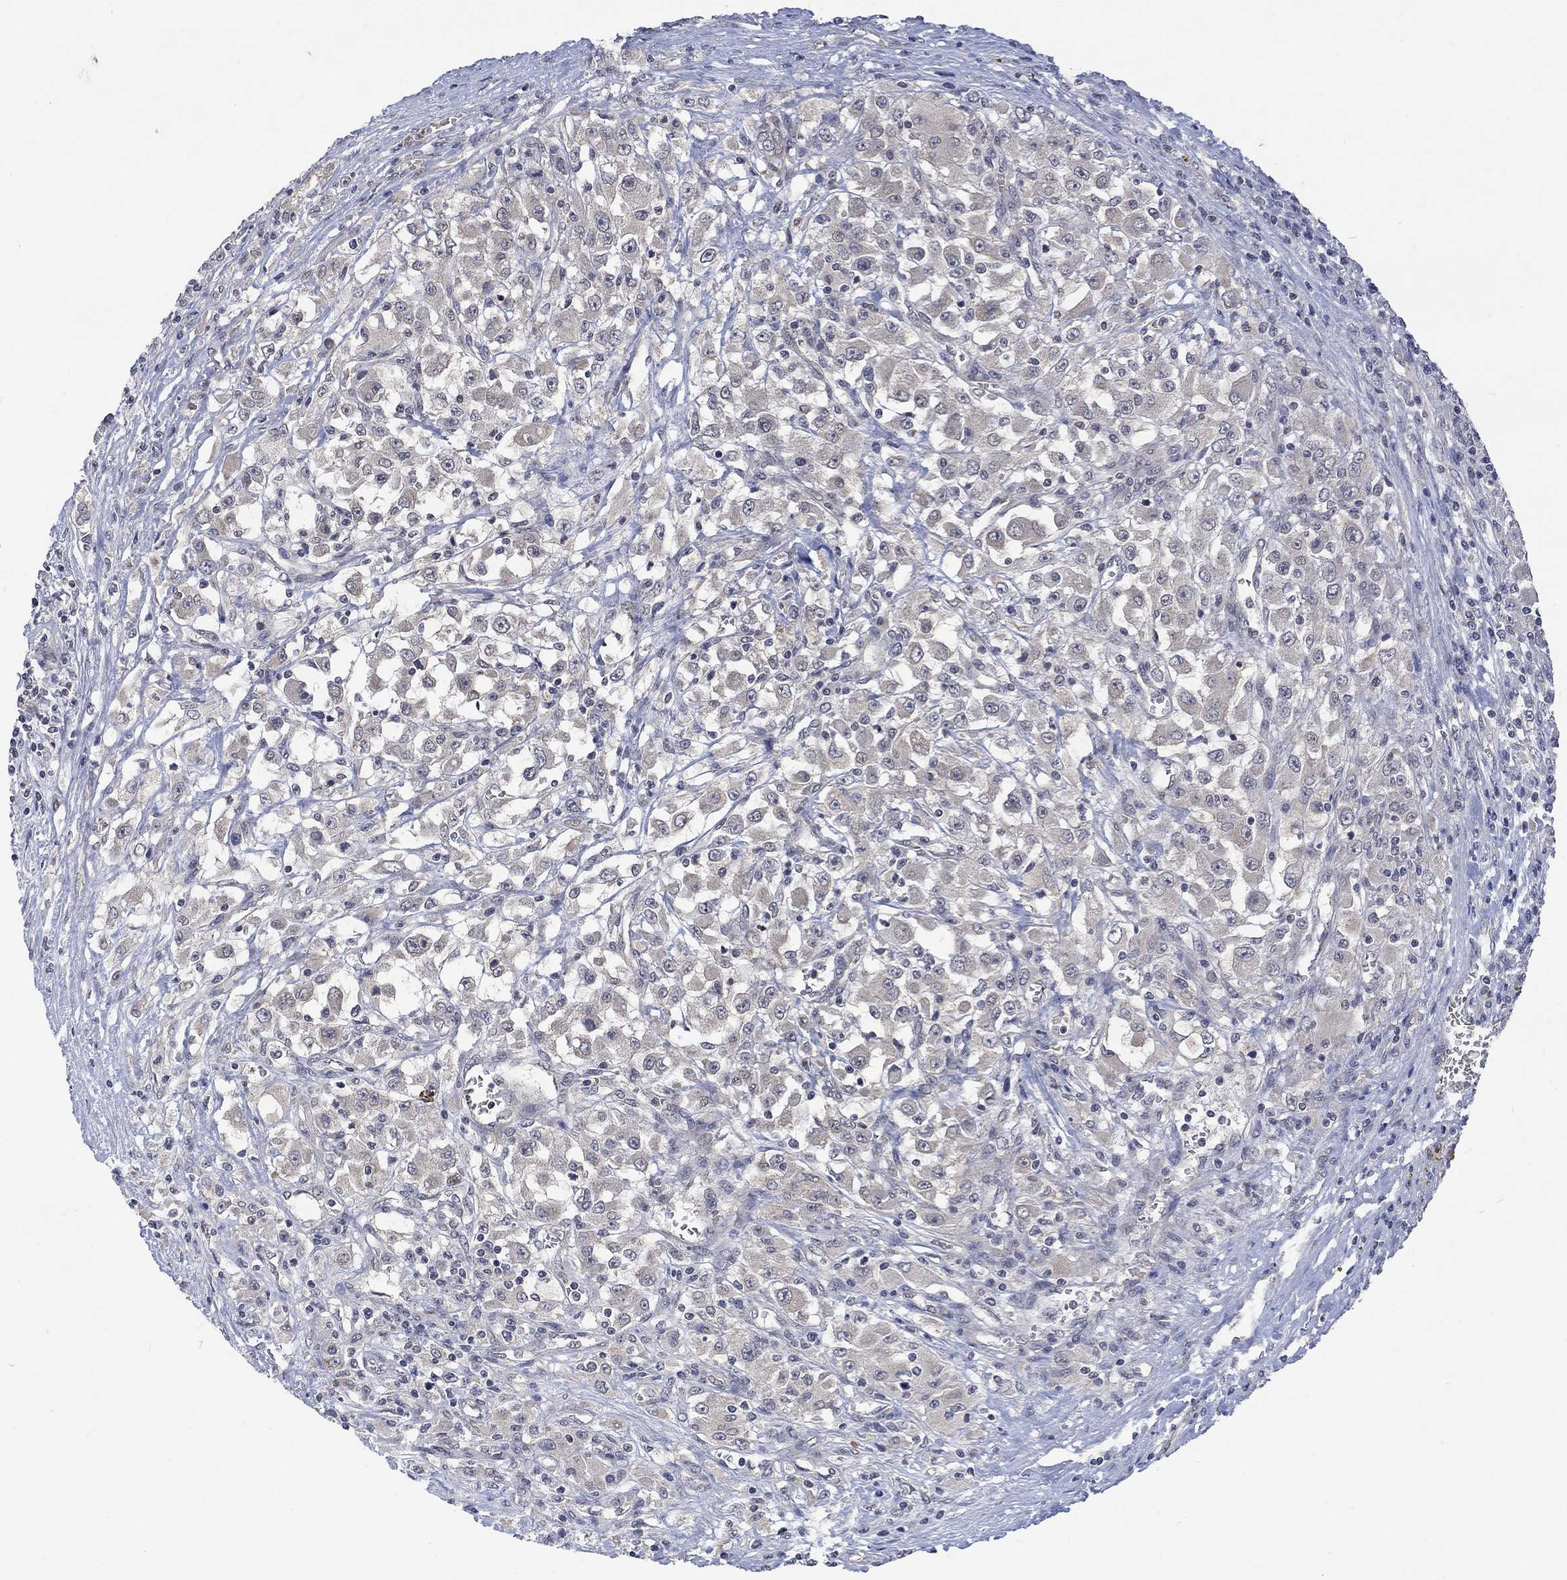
{"staining": {"intensity": "negative", "quantity": "none", "location": "none"}, "tissue": "renal cancer", "cell_type": "Tumor cells", "image_type": "cancer", "snomed": [{"axis": "morphology", "description": "Adenocarcinoma, NOS"}, {"axis": "topography", "description": "Kidney"}], "caption": "Immunohistochemistry (IHC) micrograph of renal cancer stained for a protein (brown), which reveals no staining in tumor cells.", "gene": "GRIN2D", "patient": {"sex": "female", "age": 67}}